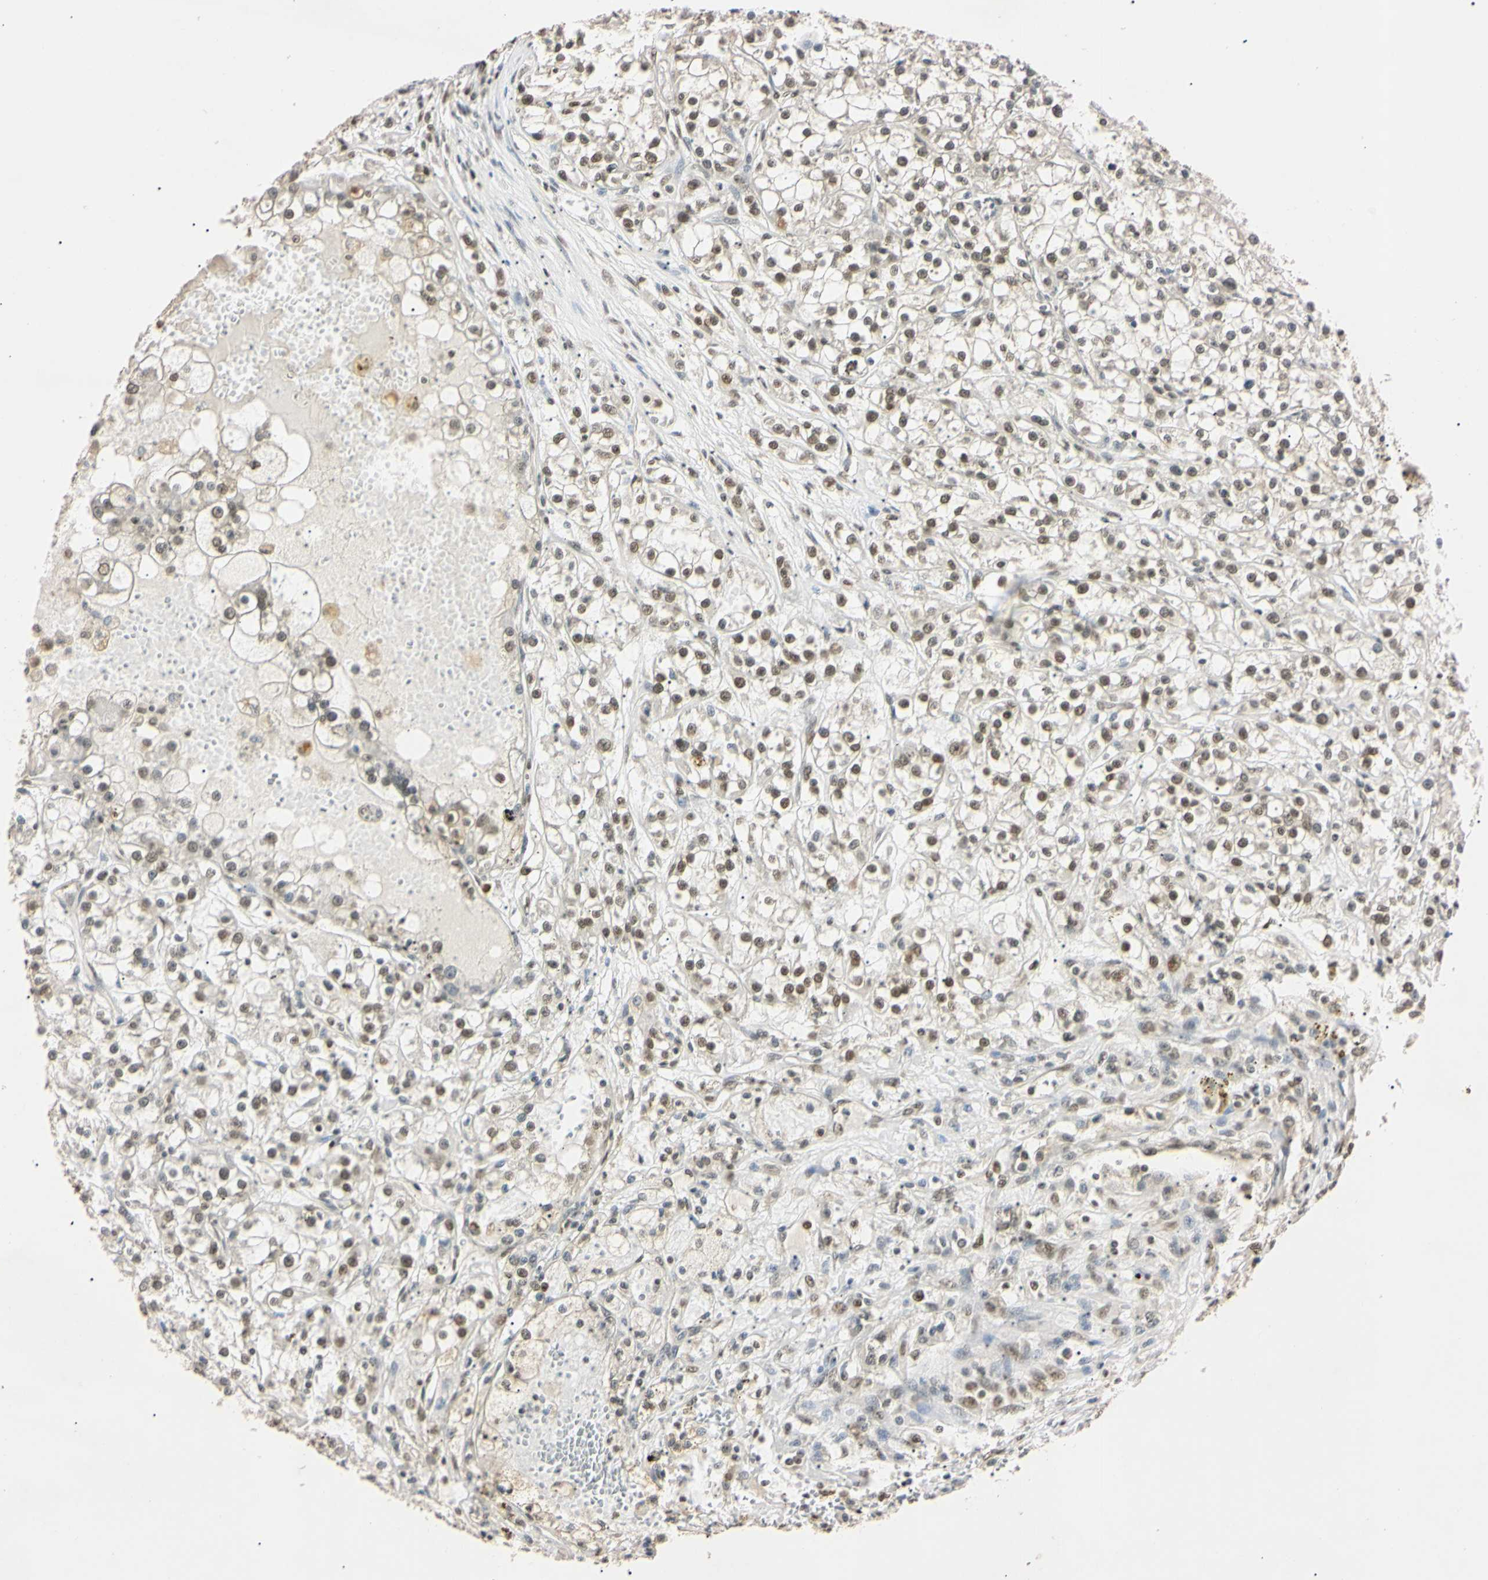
{"staining": {"intensity": "moderate", "quantity": ">75%", "location": "nuclear"}, "tissue": "renal cancer", "cell_type": "Tumor cells", "image_type": "cancer", "snomed": [{"axis": "morphology", "description": "Adenocarcinoma, NOS"}, {"axis": "topography", "description": "Kidney"}], "caption": "High-magnification brightfield microscopy of adenocarcinoma (renal) stained with DAB (brown) and counterstained with hematoxylin (blue). tumor cells exhibit moderate nuclear expression is identified in about>75% of cells.", "gene": "SMARCA5", "patient": {"sex": "female", "age": 52}}